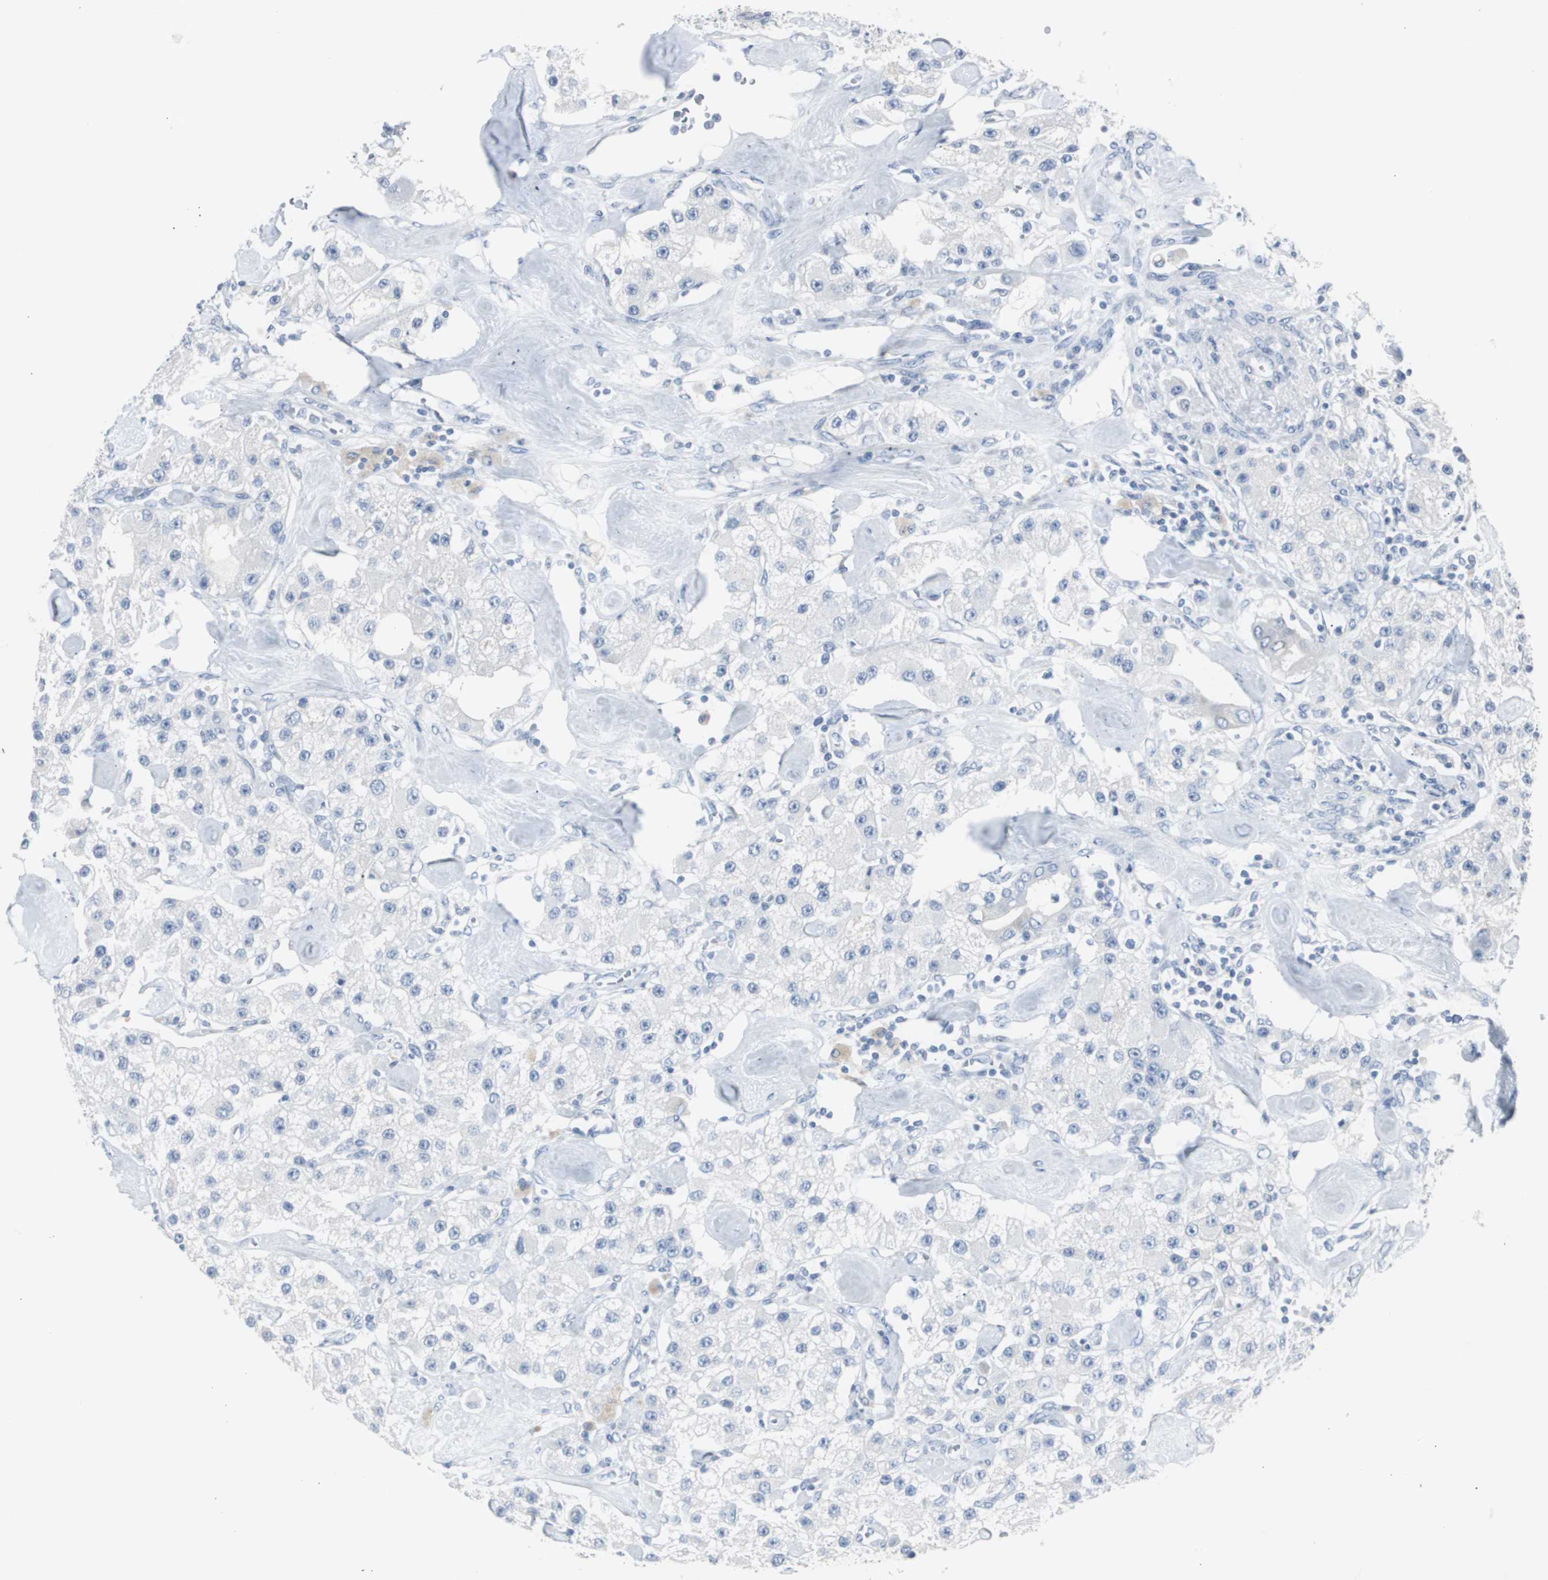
{"staining": {"intensity": "negative", "quantity": "none", "location": "none"}, "tissue": "carcinoid", "cell_type": "Tumor cells", "image_type": "cancer", "snomed": [{"axis": "morphology", "description": "Carcinoid, malignant, NOS"}, {"axis": "topography", "description": "Pancreas"}], "caption": "A micrograph of human malignant carcinoid is negative for staining in tumor cells. The staining is performed using DAB brown chromogen with nuclei counter-stained in using hematoxylin.", "gene": "S100A7", "patient": {"sex": "male", "age": 41}}